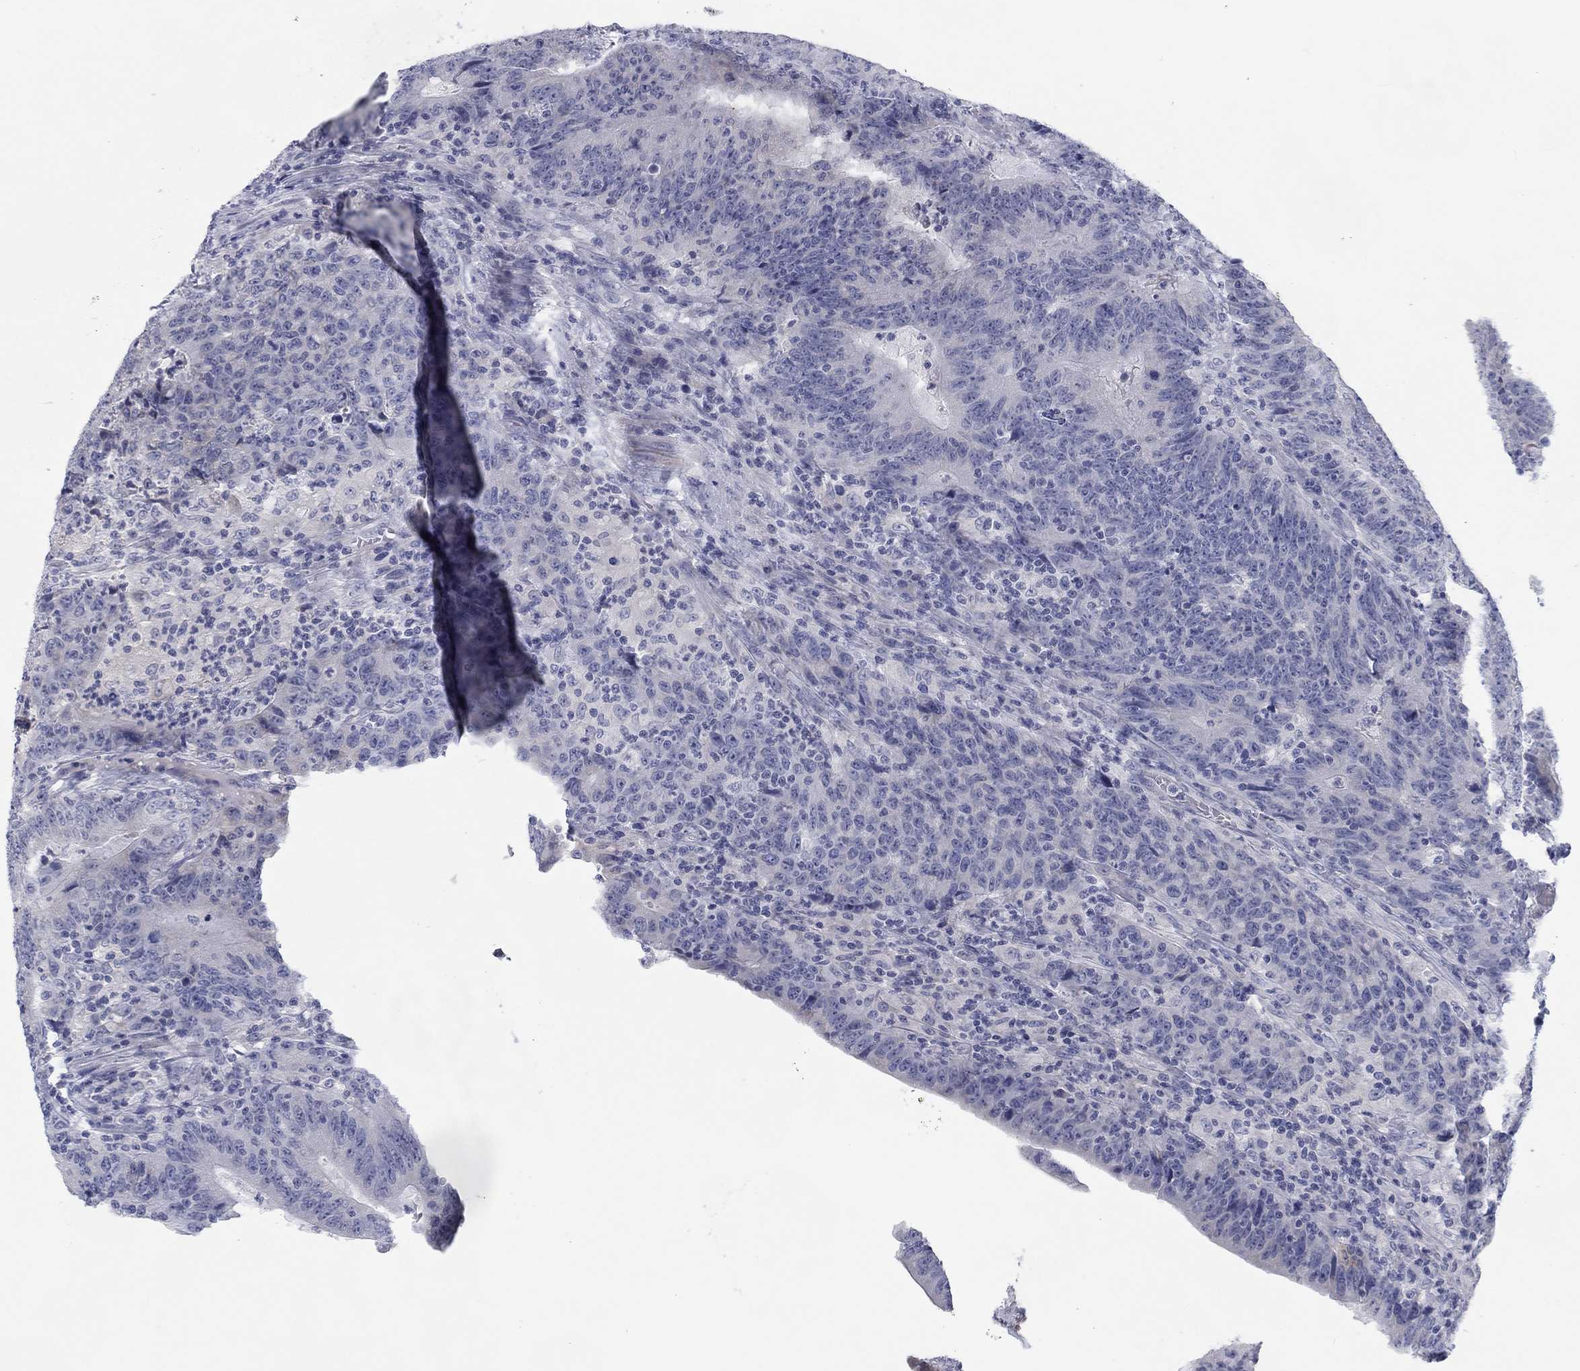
{"staining": {"intensity": "negative", "quantity": "none", "location": "none"}, "tissue": "colorectal cancer", "cell_type": "Tumor cells", "image_type": "cancer", "snomed": [{"axis": "morphology", "description": "Adenocarcinoma, NOS"}, {"axis": "topography", "description": "Colon"}], "caption": "The photomicrograph reveals no significant staining in tumor cells of colorectal cancer (adenocarcinoma). The staining is performed using DAB (3,3'-diaminobenzidine) brown chromogen with nuclei counter-stained in using hematoxylin.", "gene": "CALB1", "patient": {"sex": "female", "age": 75}}